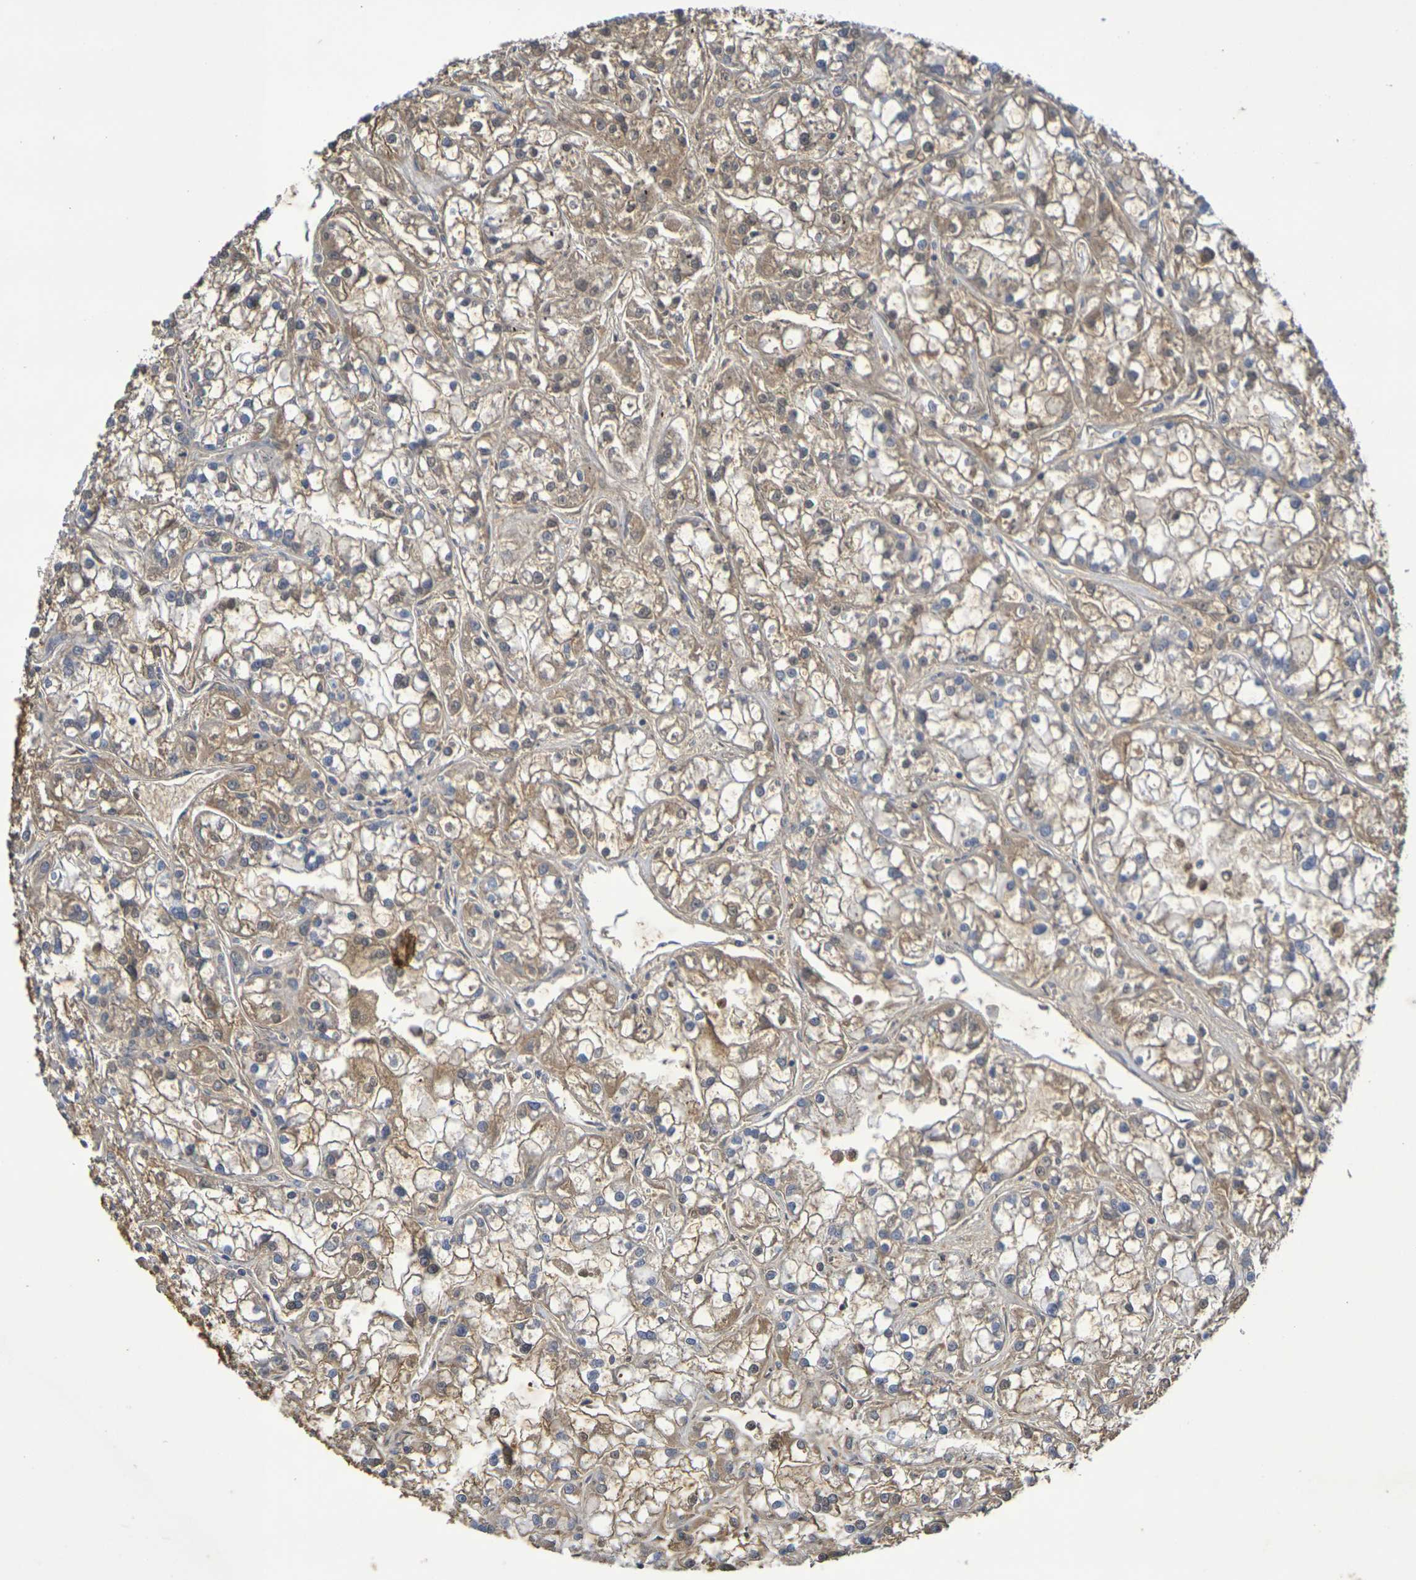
{"staining": {"intensity": "moderate", "quantity": ">75%", "location": "cytoplasmic/membranous"}, "tissue": "renal cancer", "cell_type": "Tumor cells", "image_type": "cancer", "snomed": [{"axis": "morphology", "description": "Adenocarcinoma, NOS"}, {"axis": "topography", "description": "Kidney"}], "caption": "Human renal adenocarcinoma stained with a brown dye displays moderate cytoplasmic/membranous positive staining in approximately >75% of tumor cells.", "gene": "TERF2", "patient": {"sex": "female", "age": 52}}